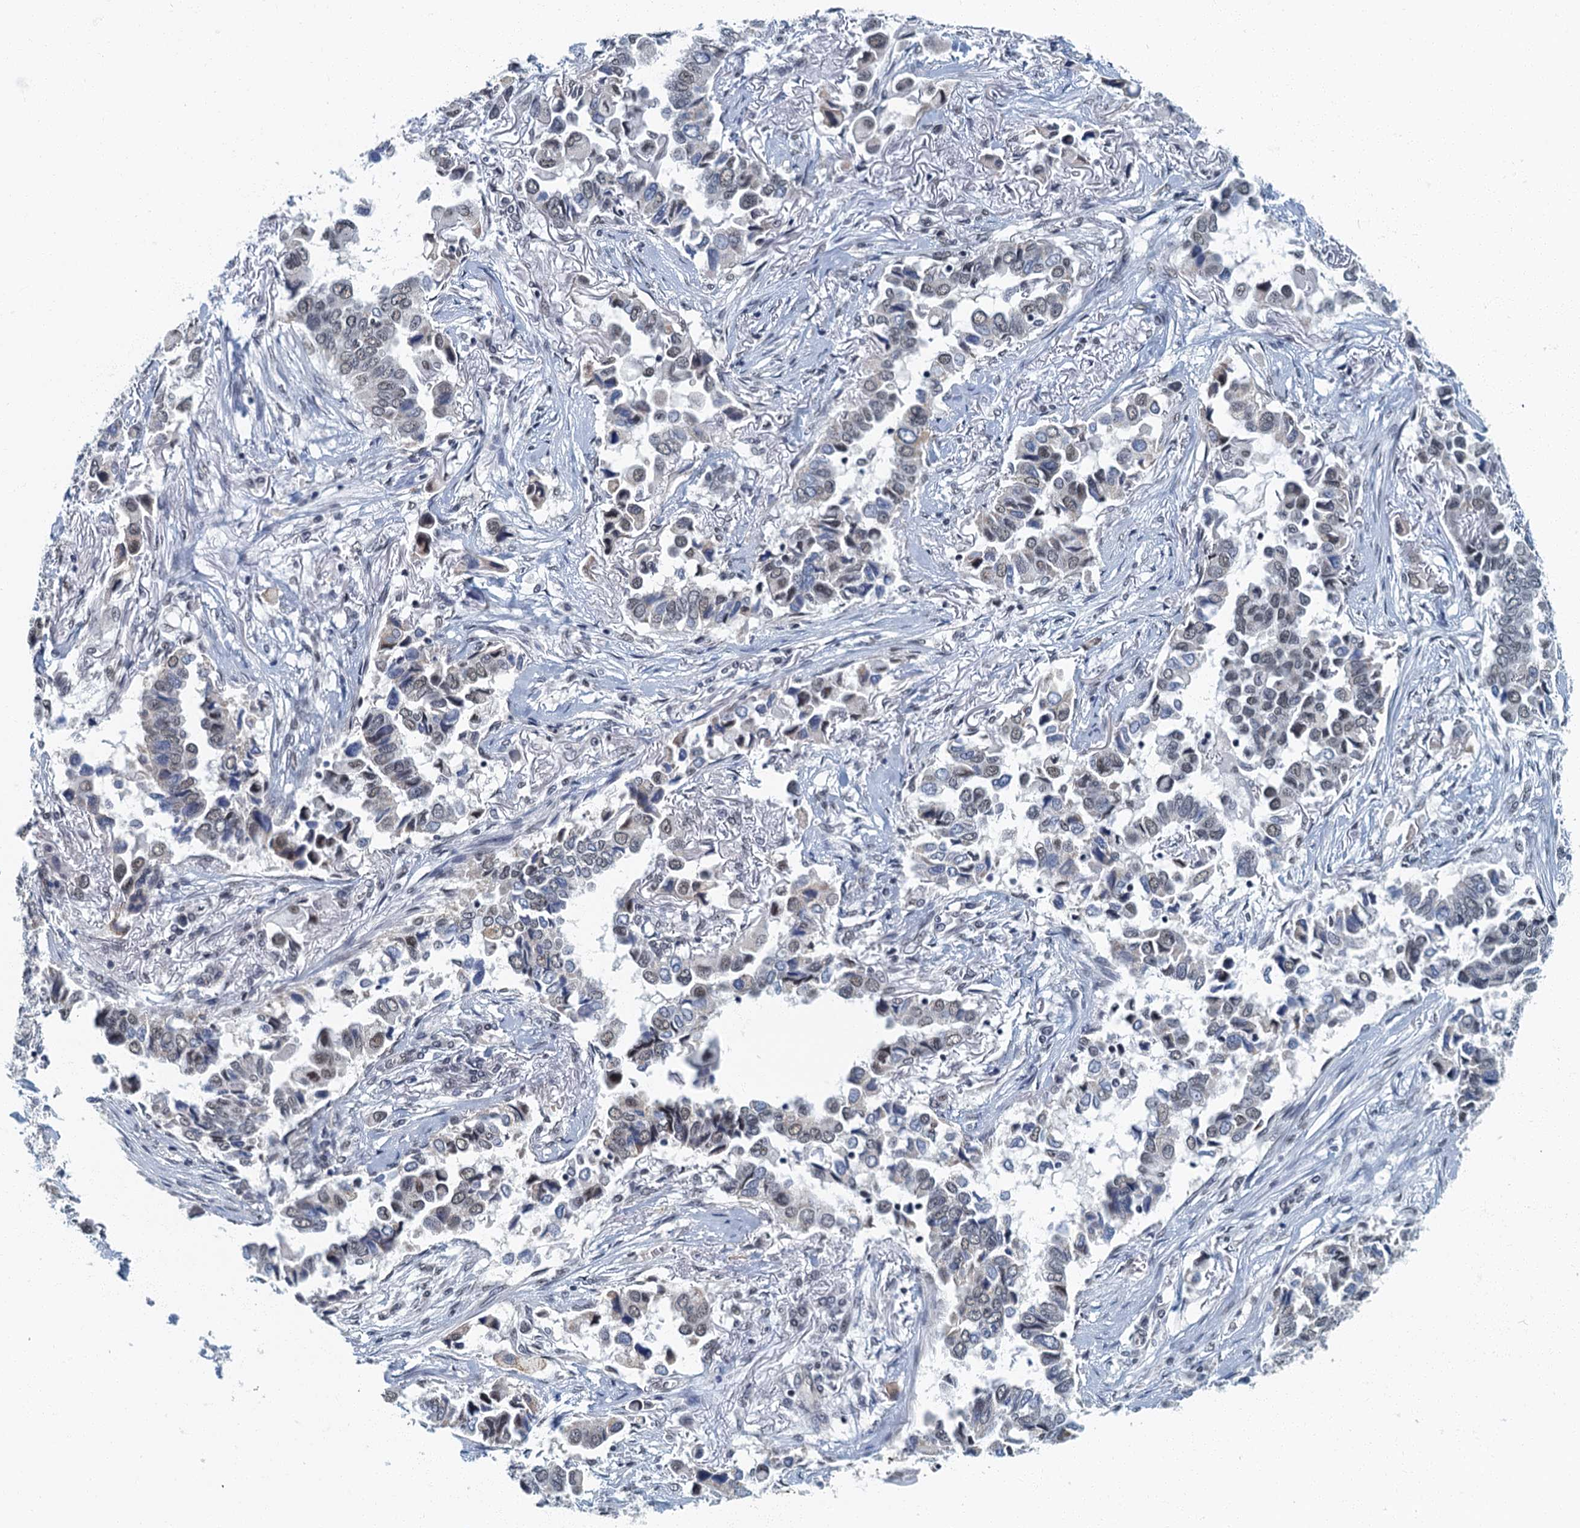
{"staining": {"intensity": "weak", "quantity": "25%-75%", "location": "nuclear"}, "tissue": "lung cancer", "cell_type": "Tumor cells", "image_type": "cancer", "snomed": [{"axis": "morphology", "description": "Adenocarcinoma, NOS"}, {"axis": "topography", "description": "Lung"}], "caption": "A high-resolution micrograph shows immunohistochemistry staining of adenocarcinoma (lung), which demonstrates weak nuclear positivity in approximately 25%-75% of tumor cells. The staining was performed using DAB, with brown indicating positive protein expression. Nuclei are stained blue with hematoxylin.", "gene": "GADL1", "patient": {"sex": "female", "age": 76}}